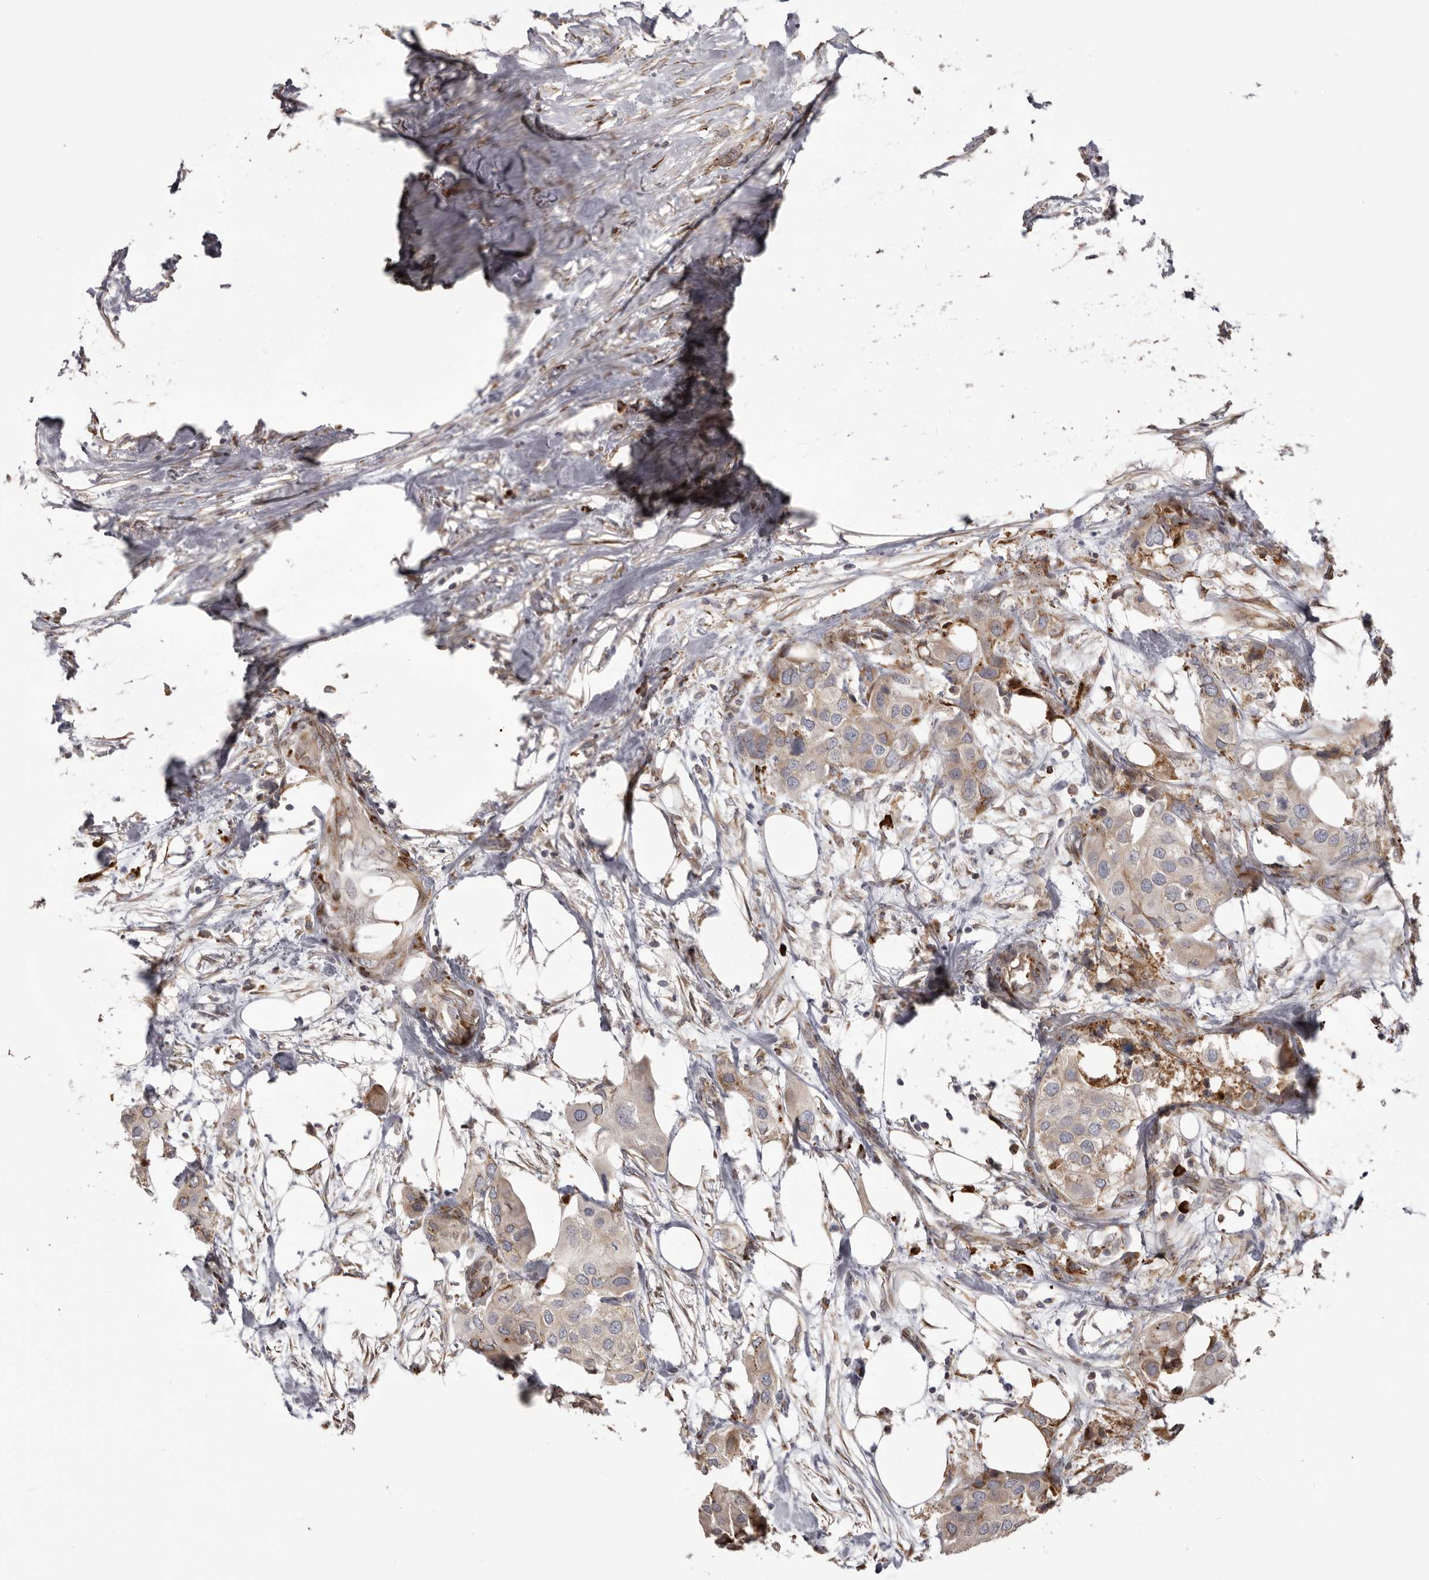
{"staining": {"intensity": "weak", "quantity": "25%-75%", "location": "cytoplasmic/membranous"}, "tissue": "urothelial cancer", "cell_type": "Tumor cells", "image_type": "cancer", "snomed": [{"axis": "morphology", "description": "Urothelial carcinoma, High grade"}, {"axis": "topography", "description": "Urinary bladder"}], "caption": "A brown stain labels weak cytoplasmic/membranous positivity of a protein in human urothelial cancer tumor cells. Immunohistochemistry stains the protein in brown and the nuclei are stained blue.", "gene": "NUP43", "patient": {"sex": "male", "age": 64}}